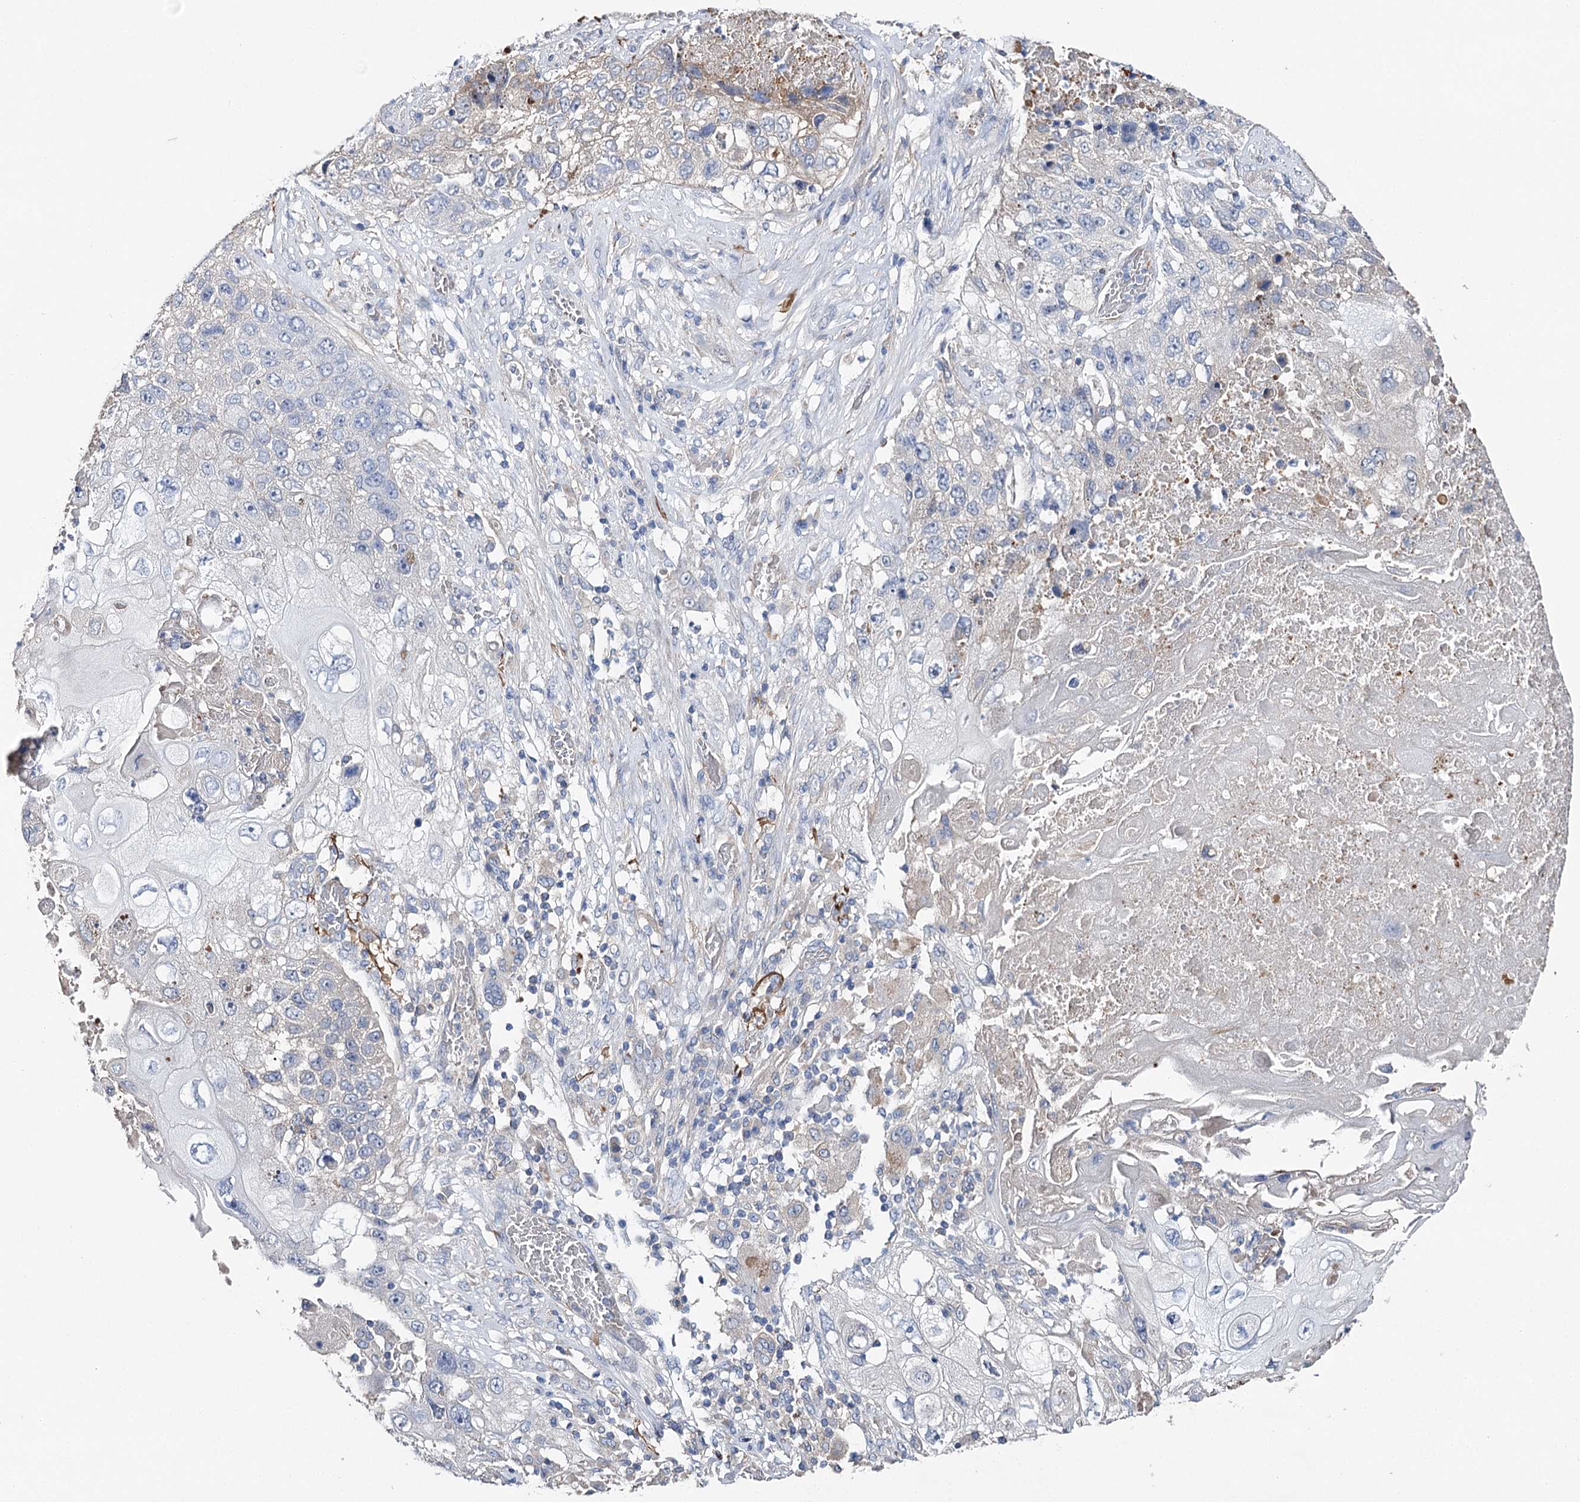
{"staining": {"intensity": "negative", "quantity": "none", "location": "none"}, "tissue": "lung cancer", "cell_type": "Tumor cells", "image_type": "cancer", "snomed": [{"axis": "morphology", "description": "Squamous cell carcinoma, NOS"}, {"axis": "topography", "description": "Lung"}], "caption": "The immunohistochemistry photomicrograph has no significant staining in tumor cells of squamous cell carcinoma (lung) tissue.", "gene": "EPYC", "patient": {"sex": "male", "age": 61}}